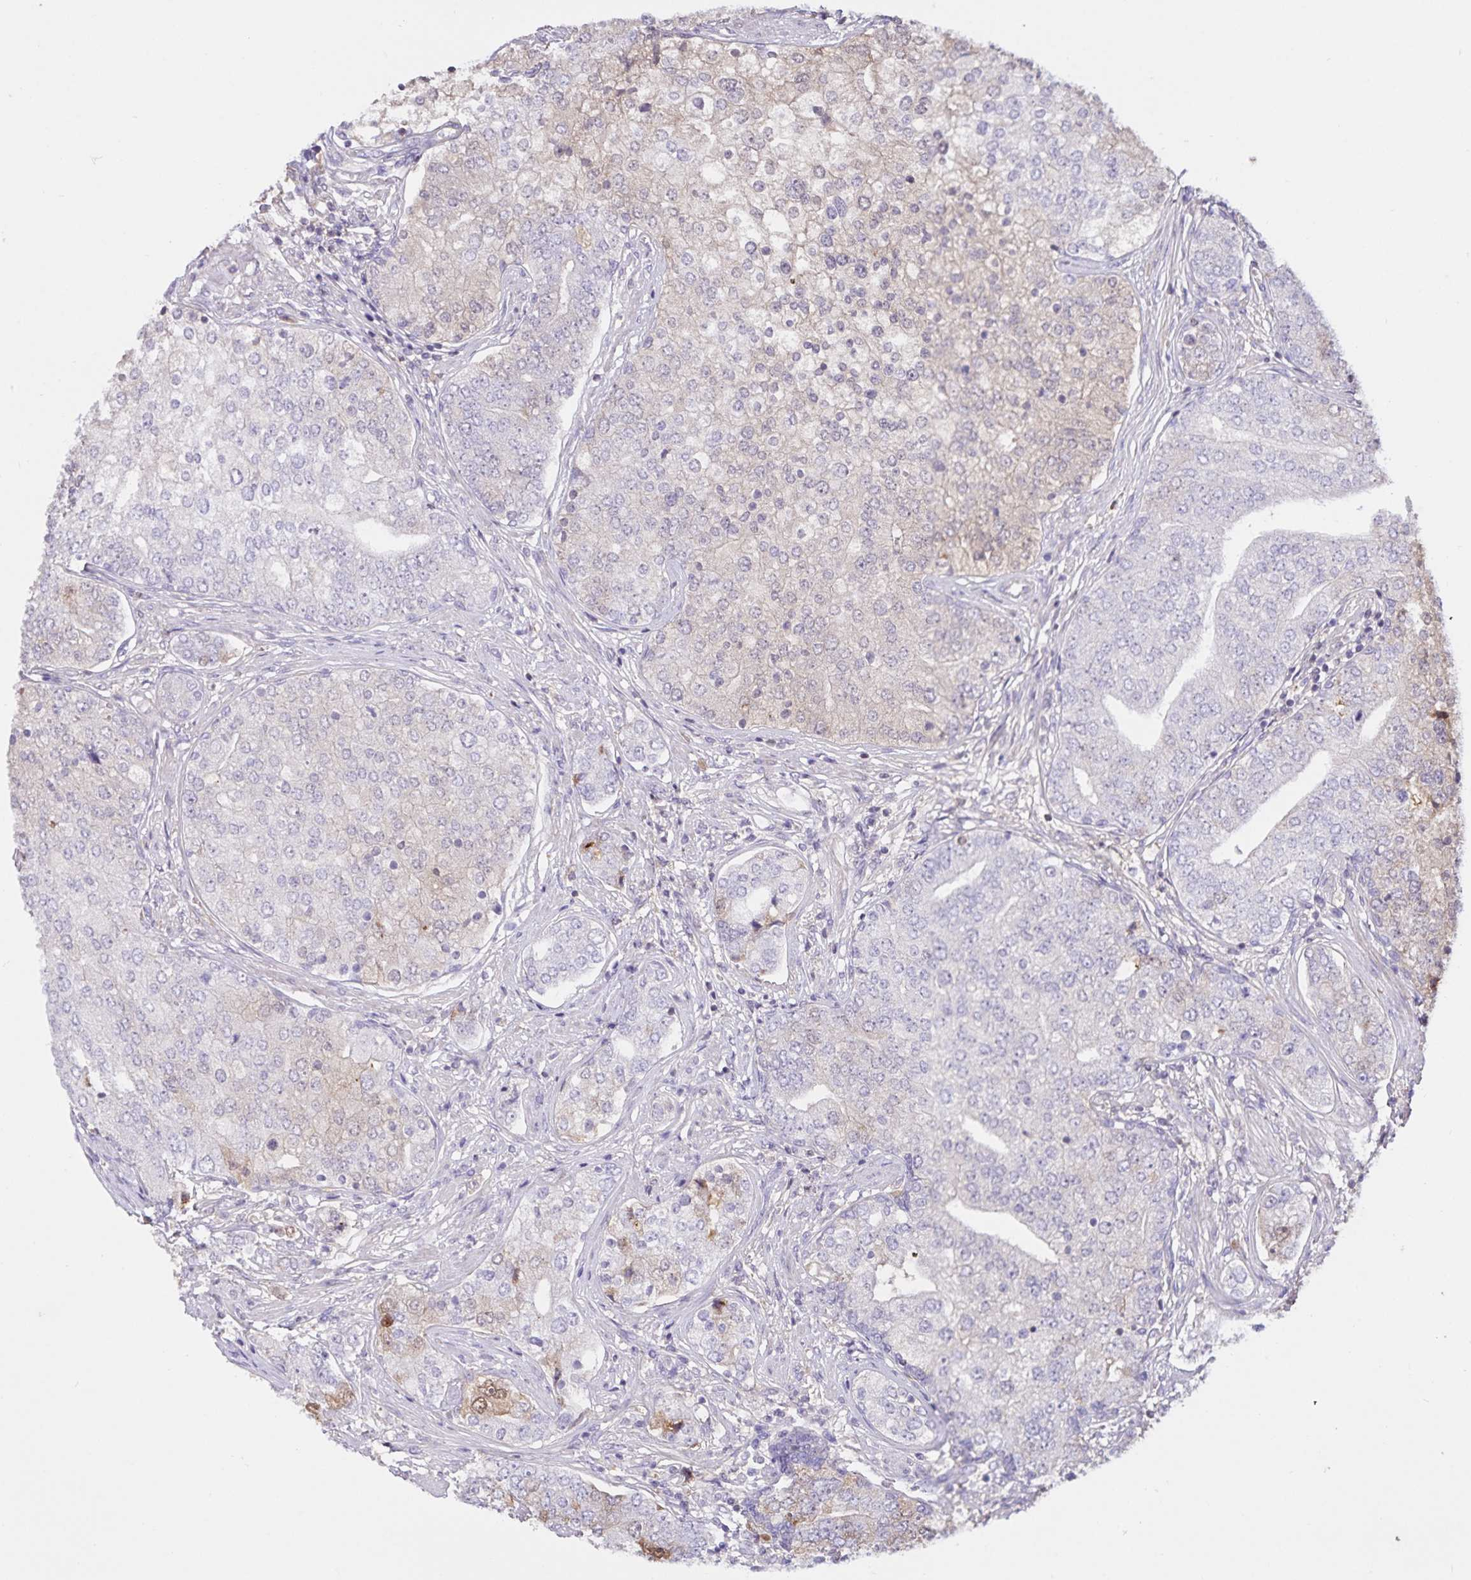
{"staining": {"intensity": "negative", "quantity": "none", "location": "none"}, "tissue": "prostate cancer", "cell_type": "Tumor cells", "image_type": "cancer", "snomed": [{"axis": "morphology", "description": "Adenocarcinoma, High grade"}, {"axis": "topography", "description": "Prostate"}], "caption": "Protein analysis of prostate adenocarcinoma (high-grade) reveals no significant expression in tumor cells.", "gene": "FGG", "patient": {"sex": "male", "age": 60}}